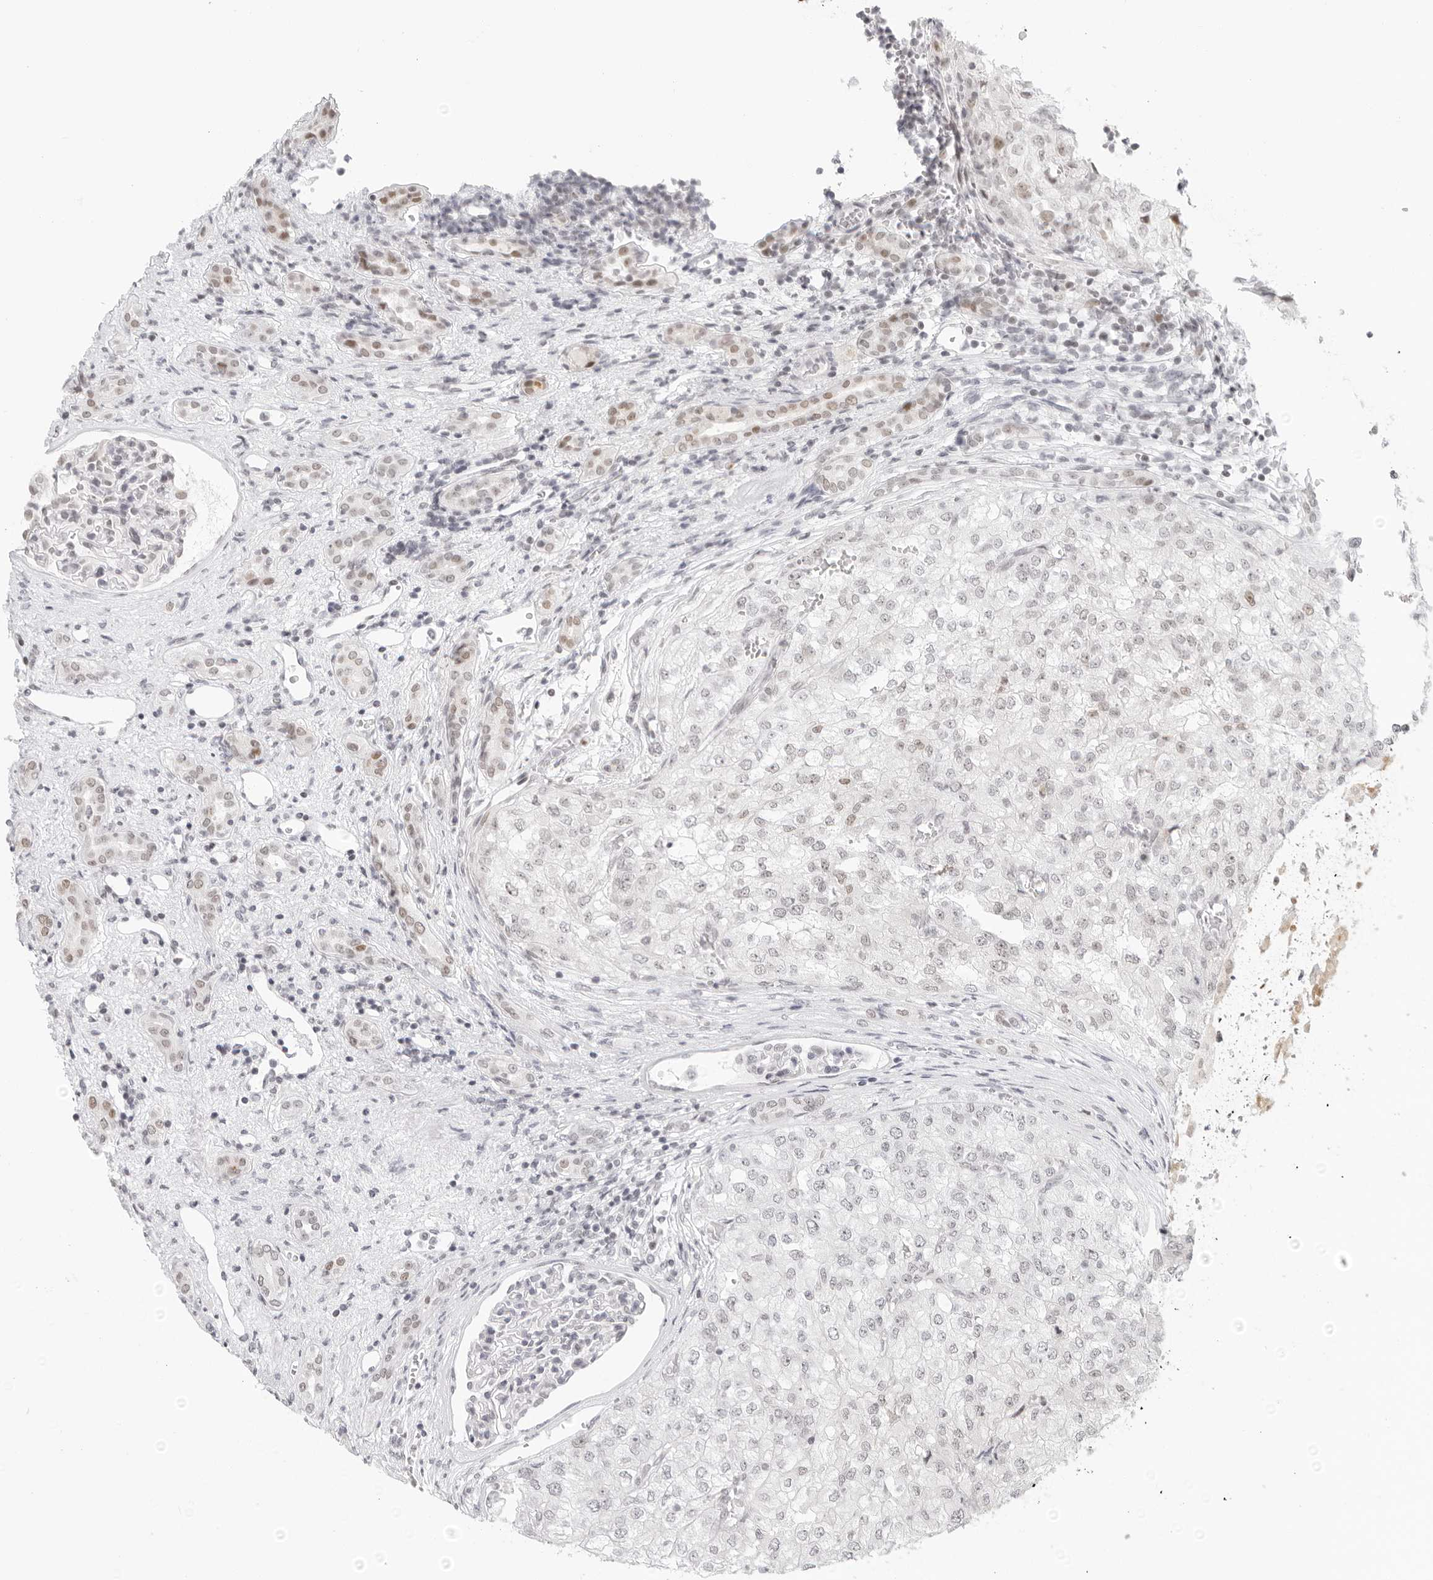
{"staining": {"intensity": "negative", "quantity": "none", "location": "none"}, "tissue": "renal cancer", "cell_type": "Tumor cells", "image_type": "cancer", "snomed": [{"axis": "morphology", "description": "Adenocarcinoma, NOS"}, {"axis": "topography", "description": "Kidney"}], "caption": "This is an IHC photomicrograph of human renal adenocarcinoma. There is no staining in tumor cells.", "gene": "MSH6", "patient": {"sex": "female", "age": 54}}